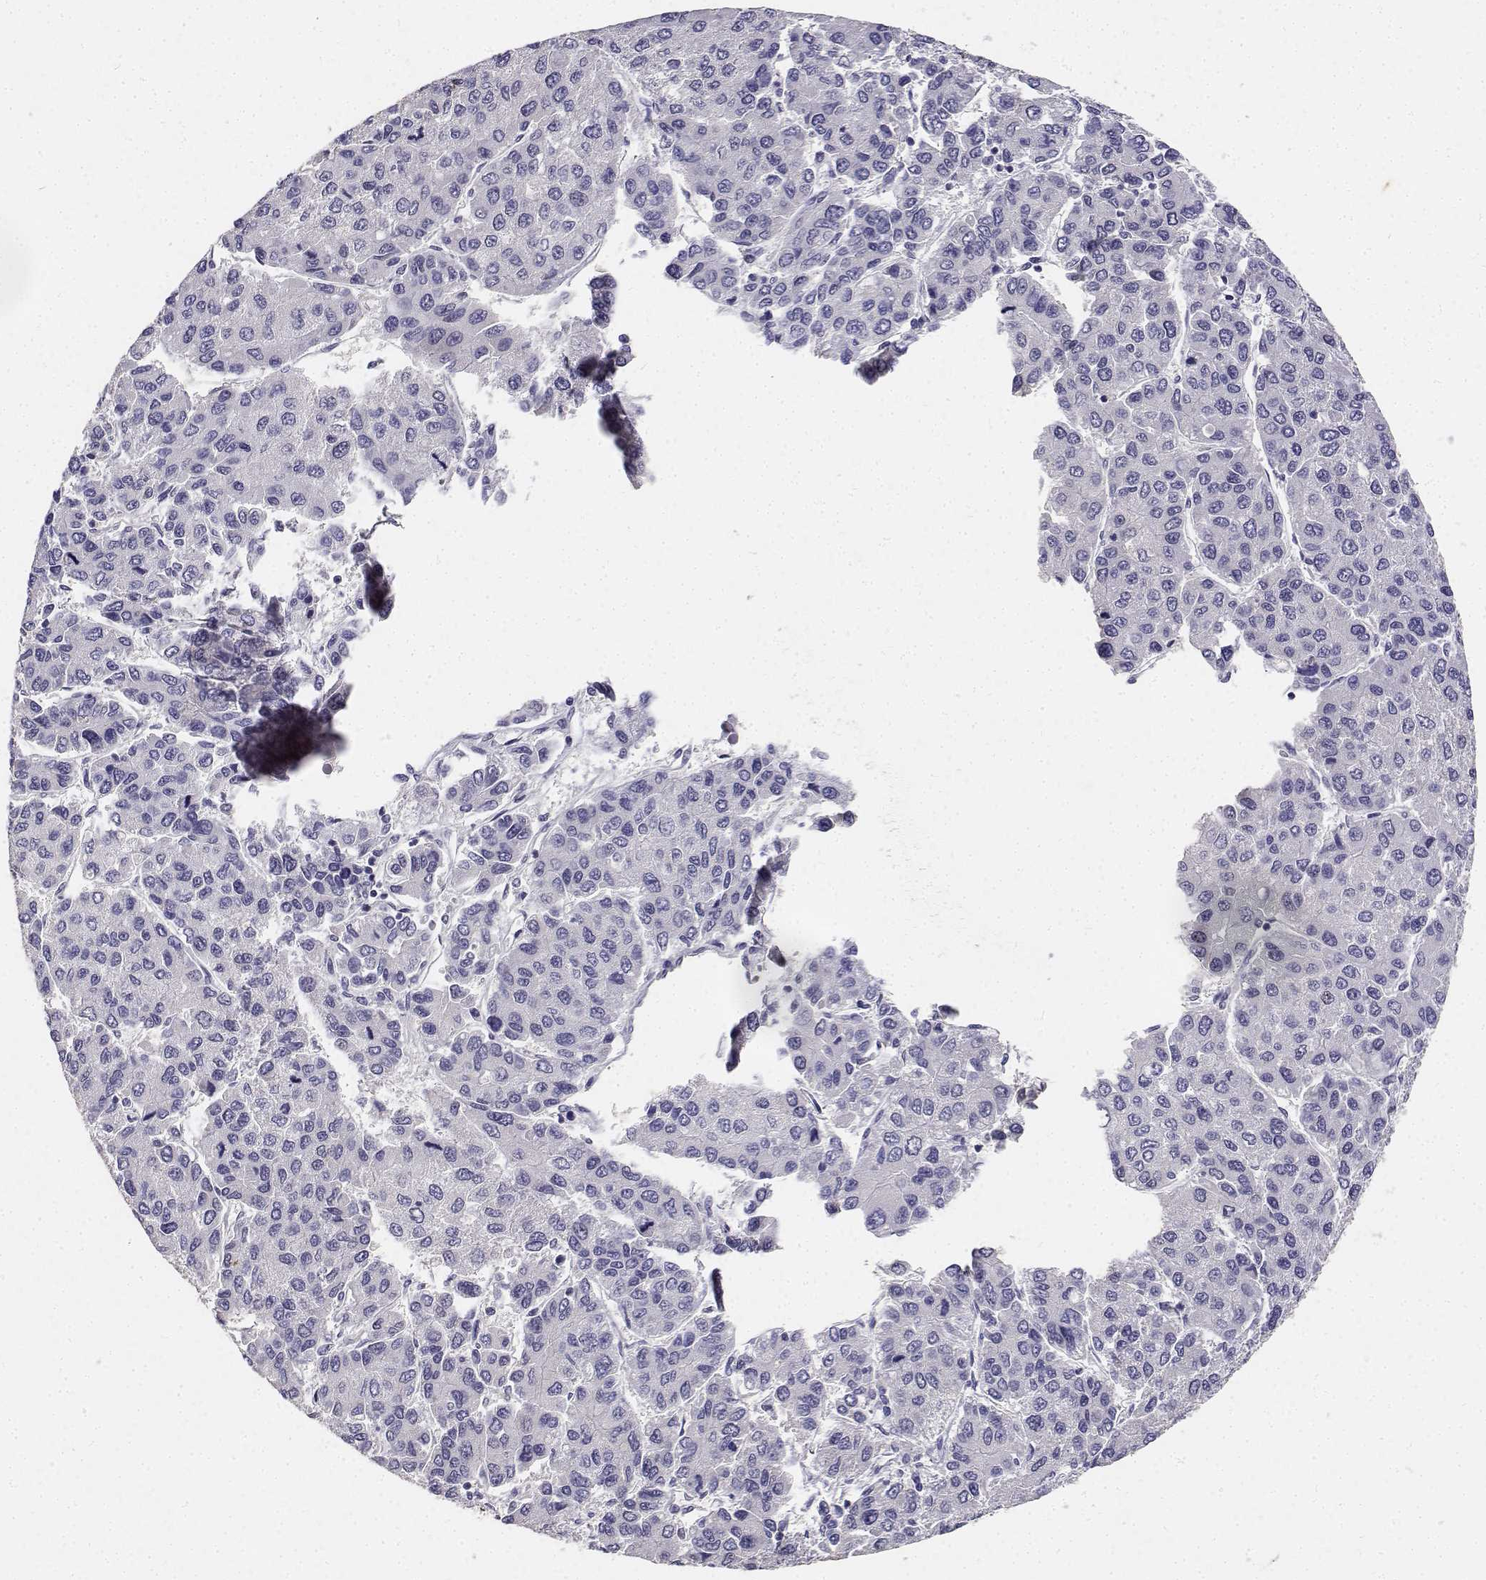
{"staining": {"intensity": "negative", "quantity": "none", "location": "none"}, "tissue": "liver cancer", "cell_type": "Tumor cells", "image_type": "cancer", "snomed": [{"axis": "morphology", "description": "Carcinoma, Hepatocellular, NOS"}, {"axis": "topography", "description": "Liver"}], "caption": "Tumor cells show no significant positivity in liver cancer. (DAB (3,3'-diaminobenzidine) immunohistochemistry (IHC), high magnification).", "gene": "PAEP", "patient": {"sex": "female", "age": 66}}